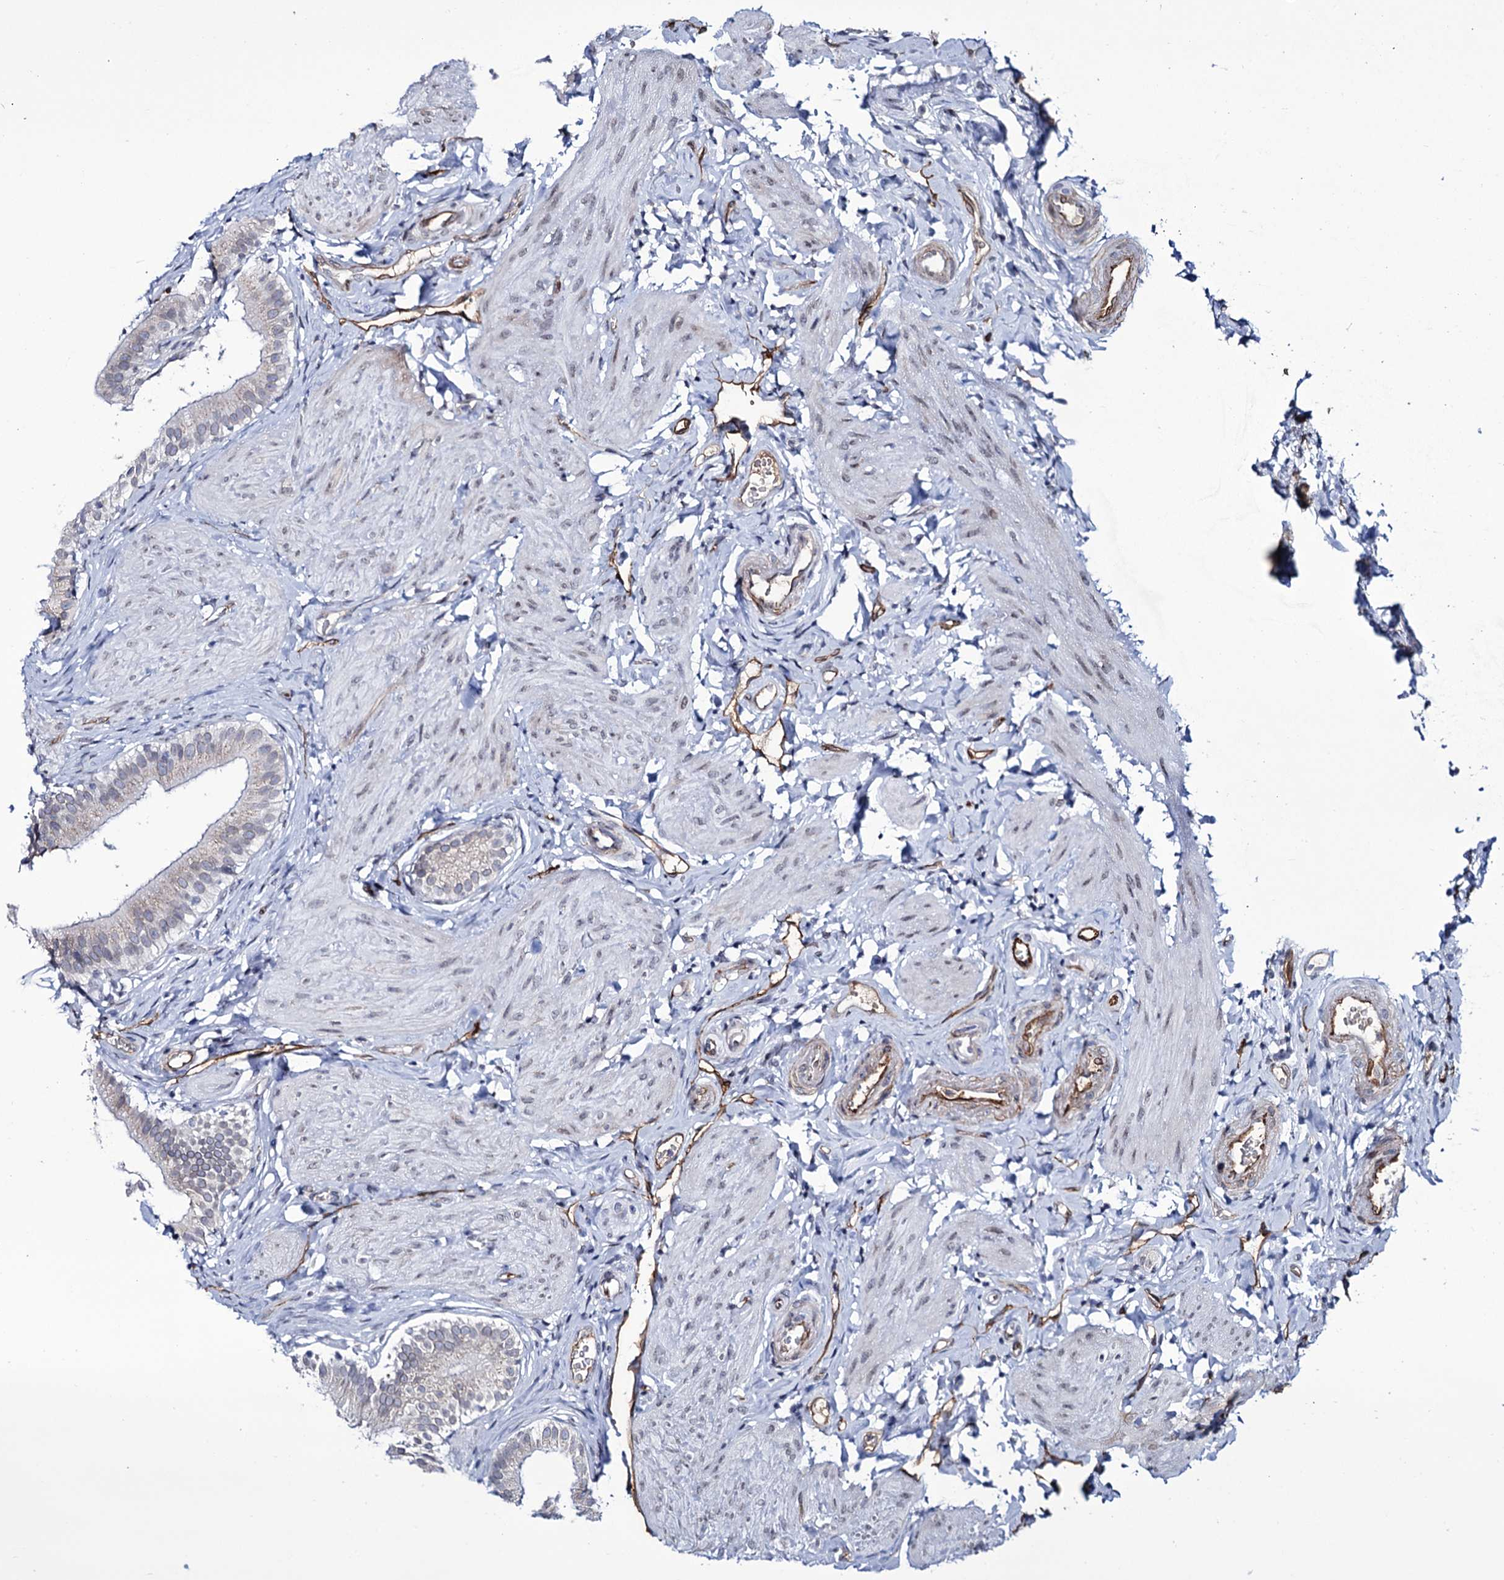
{"staining": {"intensity": "negative", "quantity": "none", "location": "none"}, "tissue": "gallbladder", "cell_type": "Glandular cells", "image_type": "normal", "snomed": [{"axis": "morphology", "description": "Normal tissue, NOS"}, {"axis": "topography", "description": "Gallbladder"}], "caption": "Protein analysis of unremarkable gallbladder displays no significant positivity in glandular cells.", "gene": "ZC3H12C", "patient": {"sex": "female", "age": 47}}